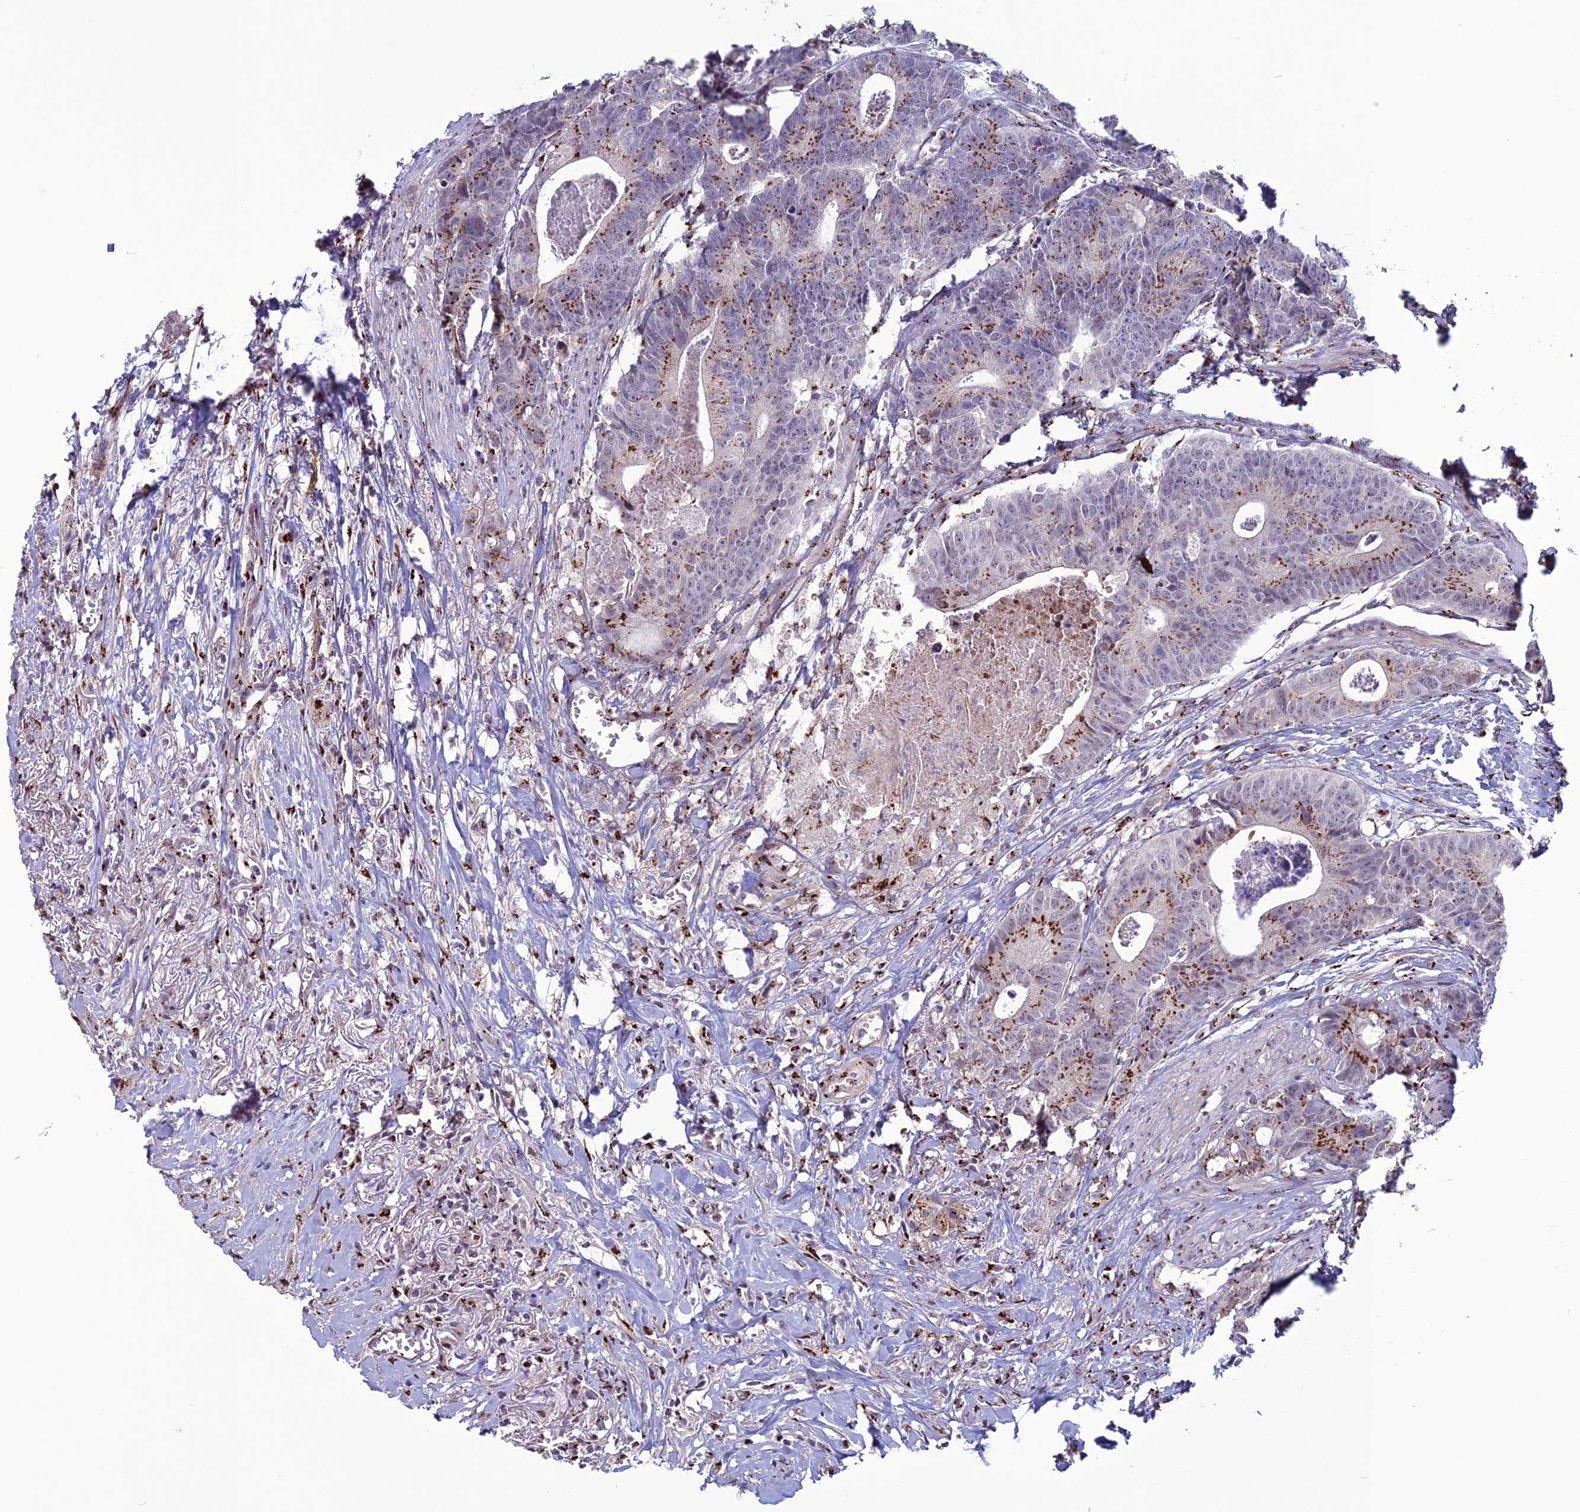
{"staining": {"intensity": "strong", "quantity": "25%-75%", "location": "cytoplasmic/membranous"}, "tissue": "colorectal cancer", "cell_type": "Tumor cells", "image_type": "cancer", "snomed": [{"axis": "morphology", "description": "Adenocarcinoma, NOS"}, {"axis": "topography", "description": "Colon"}], "caption": "The histopathology image displays staining of adenocarcinoma (colorectal), revealing strong cytoplasmic/membranous protein staining (brown color) within tumor cells. The staining was performed using DAB to visualize the protein expression in brown, while the nuclei were stained in blue with hematoxylin (Magnification: 20x).", "gene": "PLEKHA4", "patient": {"sex": "female", "age": 57}}